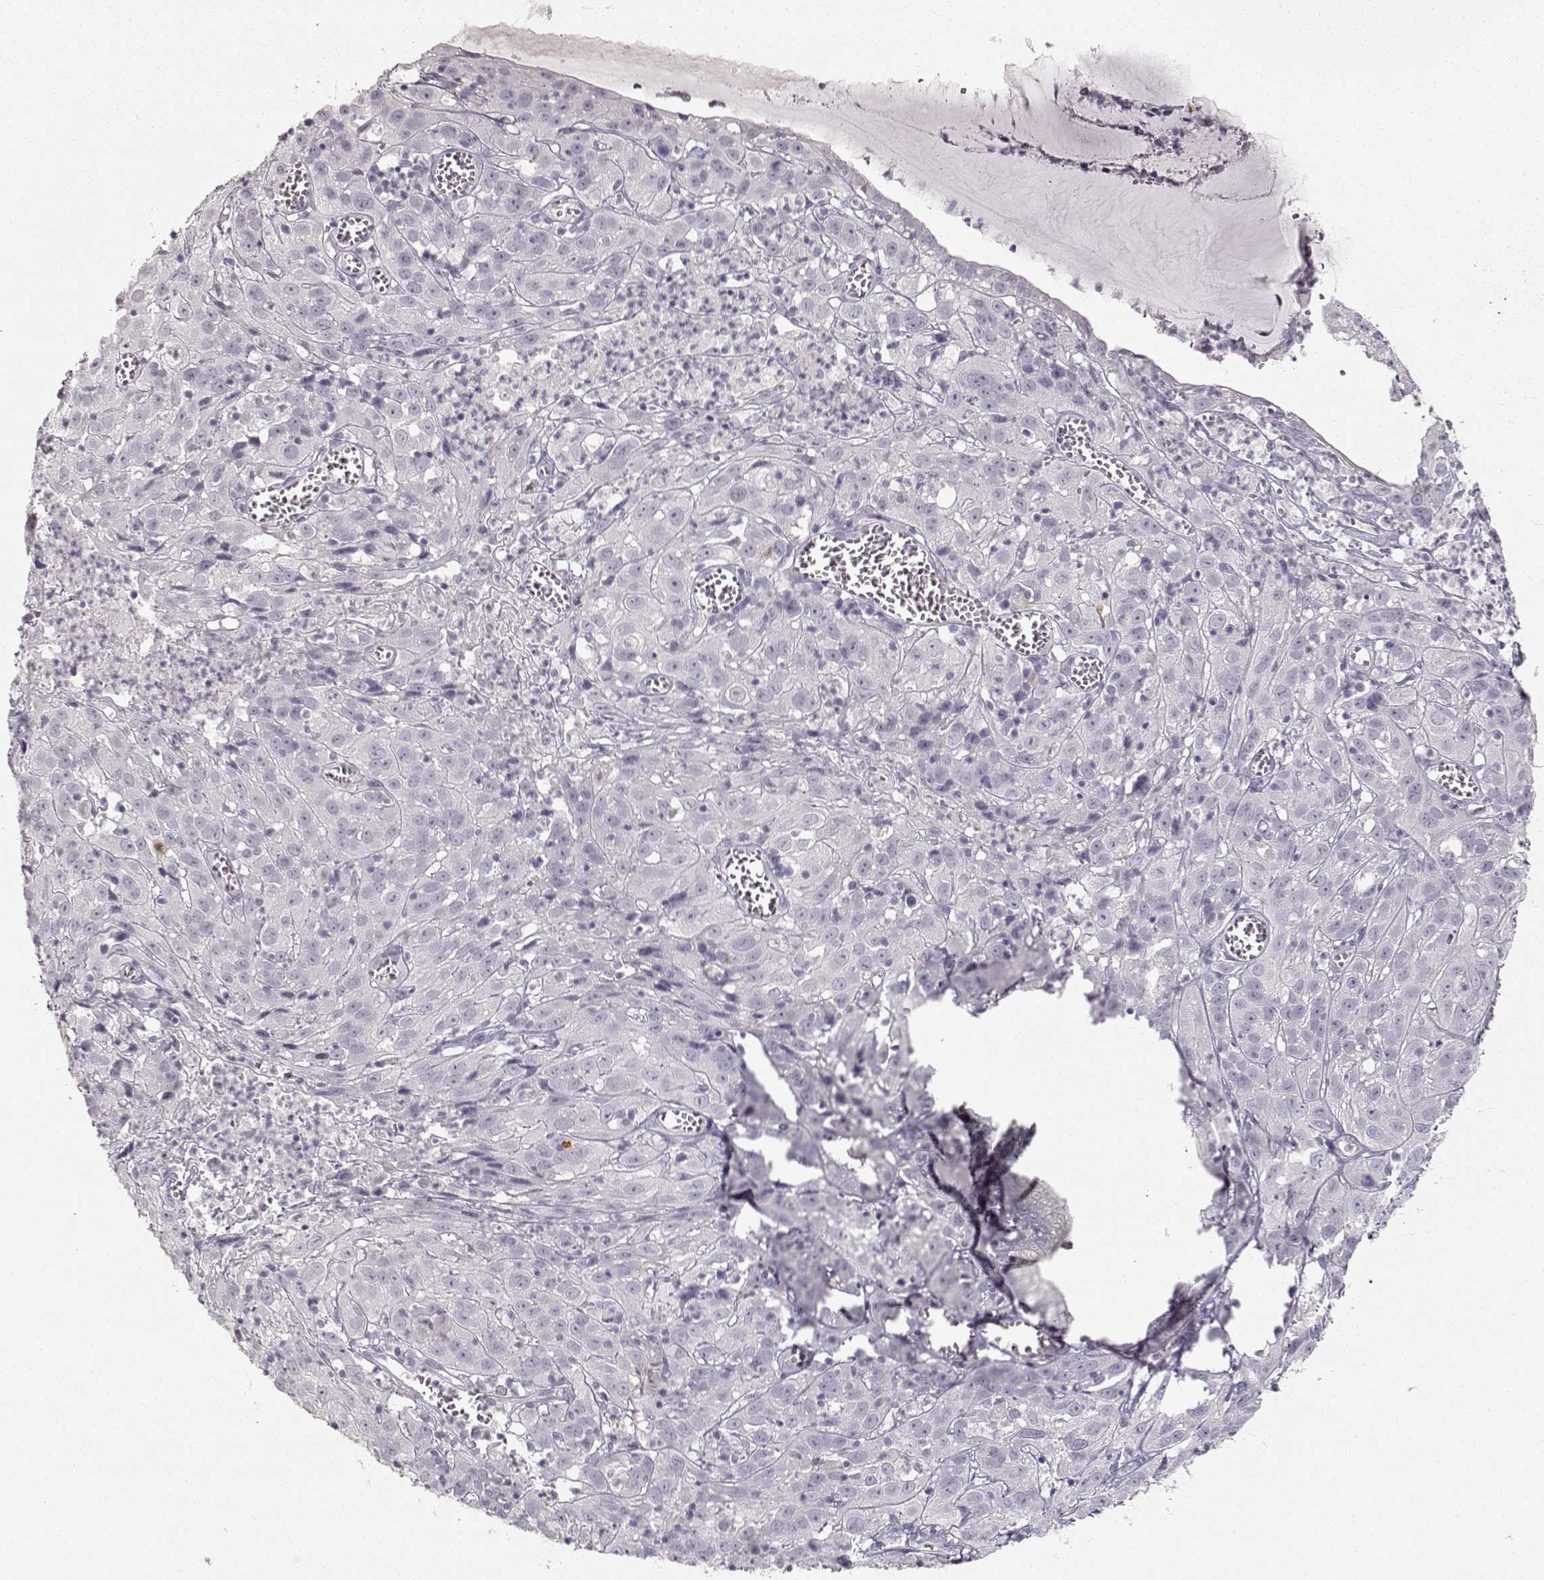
{"staining": {"intensity": "negative", "quantity": "none", "location": "none"}, "tissue": "cervical cancer", "cell_type": "Tumor cells", "image_type": "cancer", "snomed": [{"axis": "morphology", "description": "Squamous cell carcinoma, NOS"}, {"axis": "topography", "description": "Cervix"}], "caption": "Immunohistochemistry image of human cervical cancer stained for a protein (brown), which exhibits no positivity in tumor cells.", "gene": "S100B", "patient": {"sex": "female", "age": 32}}